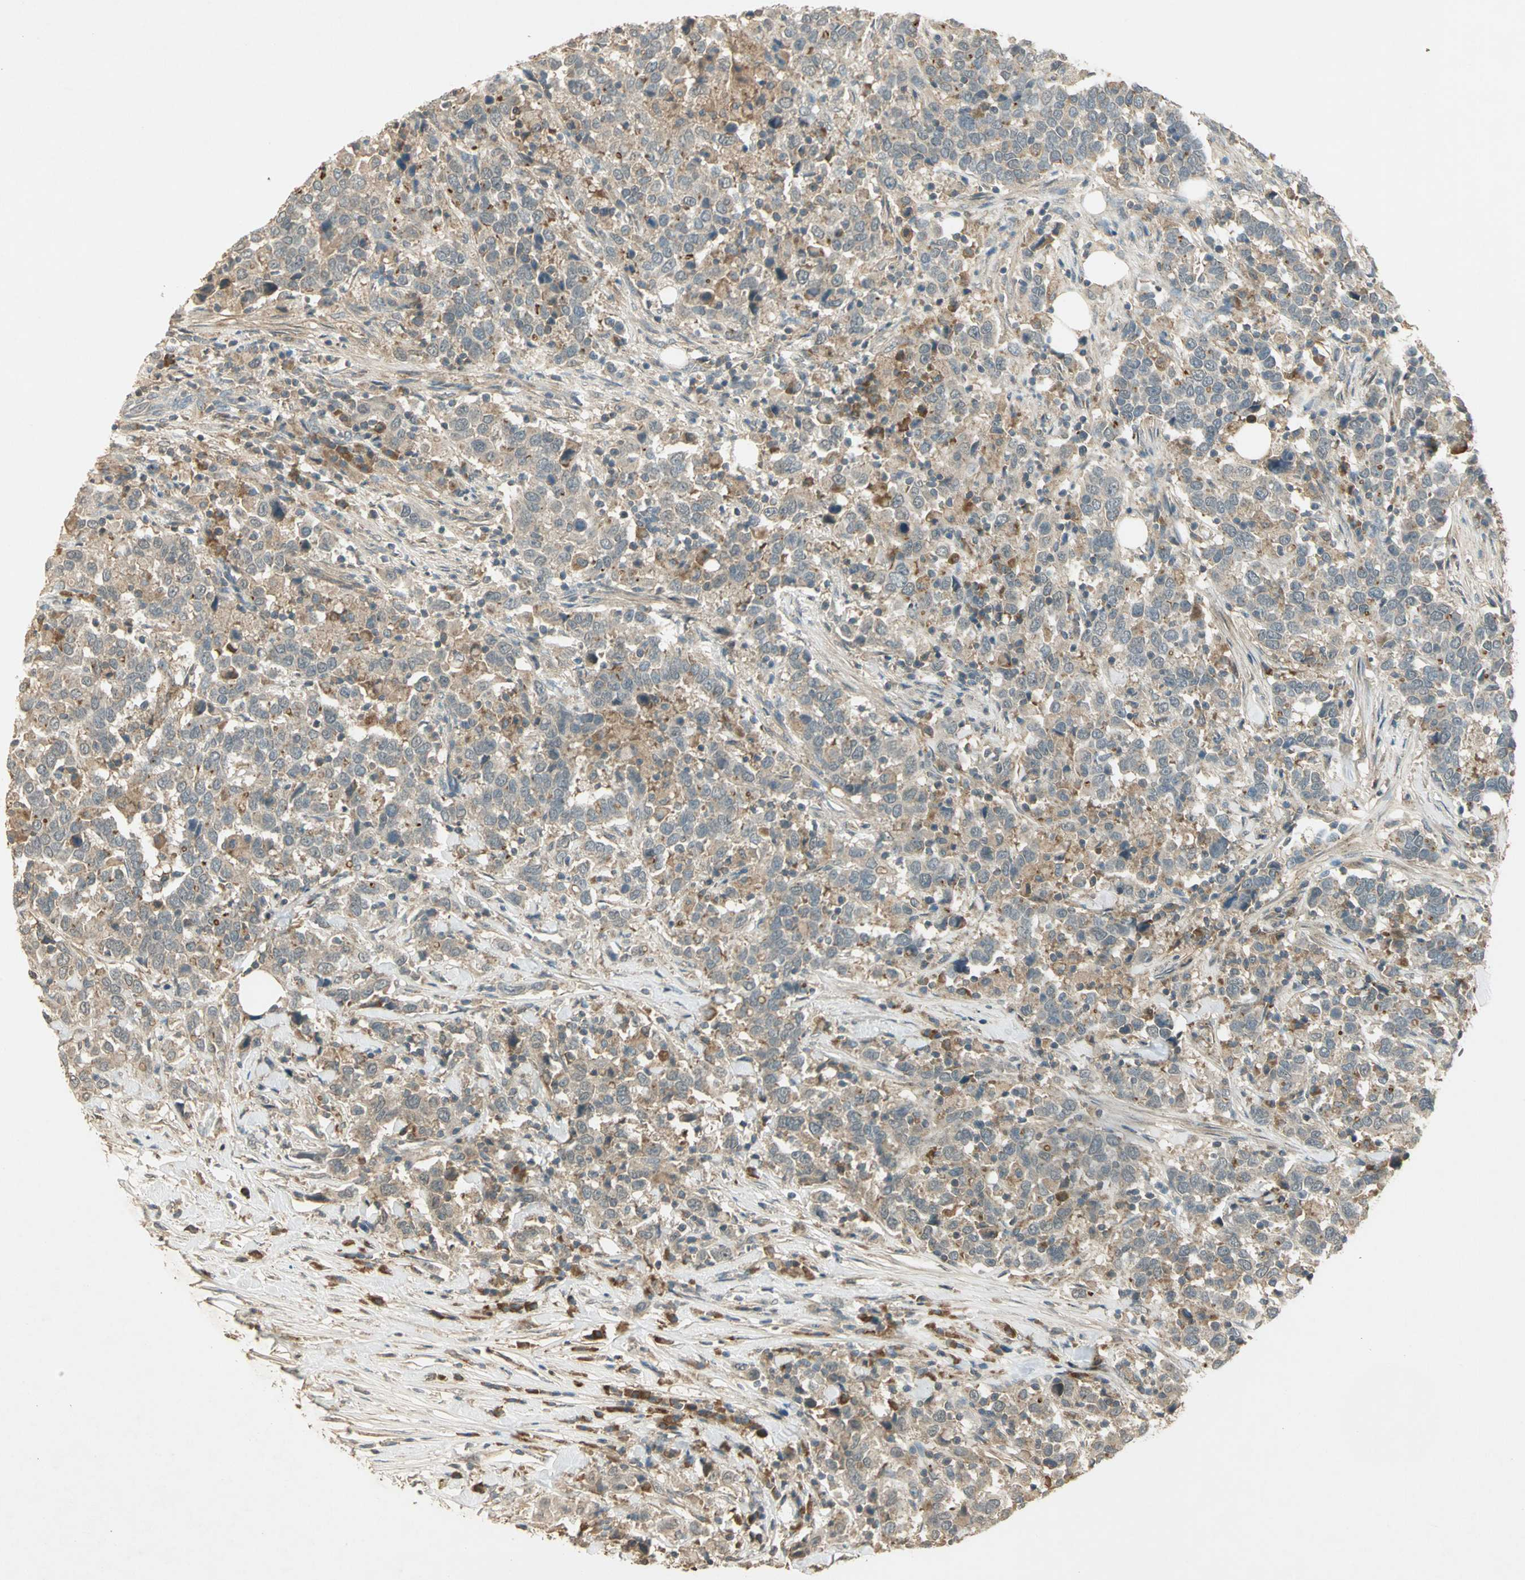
{"staining": {"intensity": "weak", "quantity": ">75%", "location": "cytoplasmic/membranous"}, "tissue": "urothelial cancer", "cell_type": "Tumor cells", "image_type": "cancer", "snomed": [{"axis": "morphology", "description": "Urothelial carcinoma, High grade"}, {"axis": "topography", "description": "Urinary bladder"}], "caption": "Human high-grade urothelial carcinoma stained with a brown dye reveals weak cytoplasmic/membranous positive positivity in about >75% of tumor cells.", "gene": "KEAP1", "patient": {"sex": "male", "age": 61}}